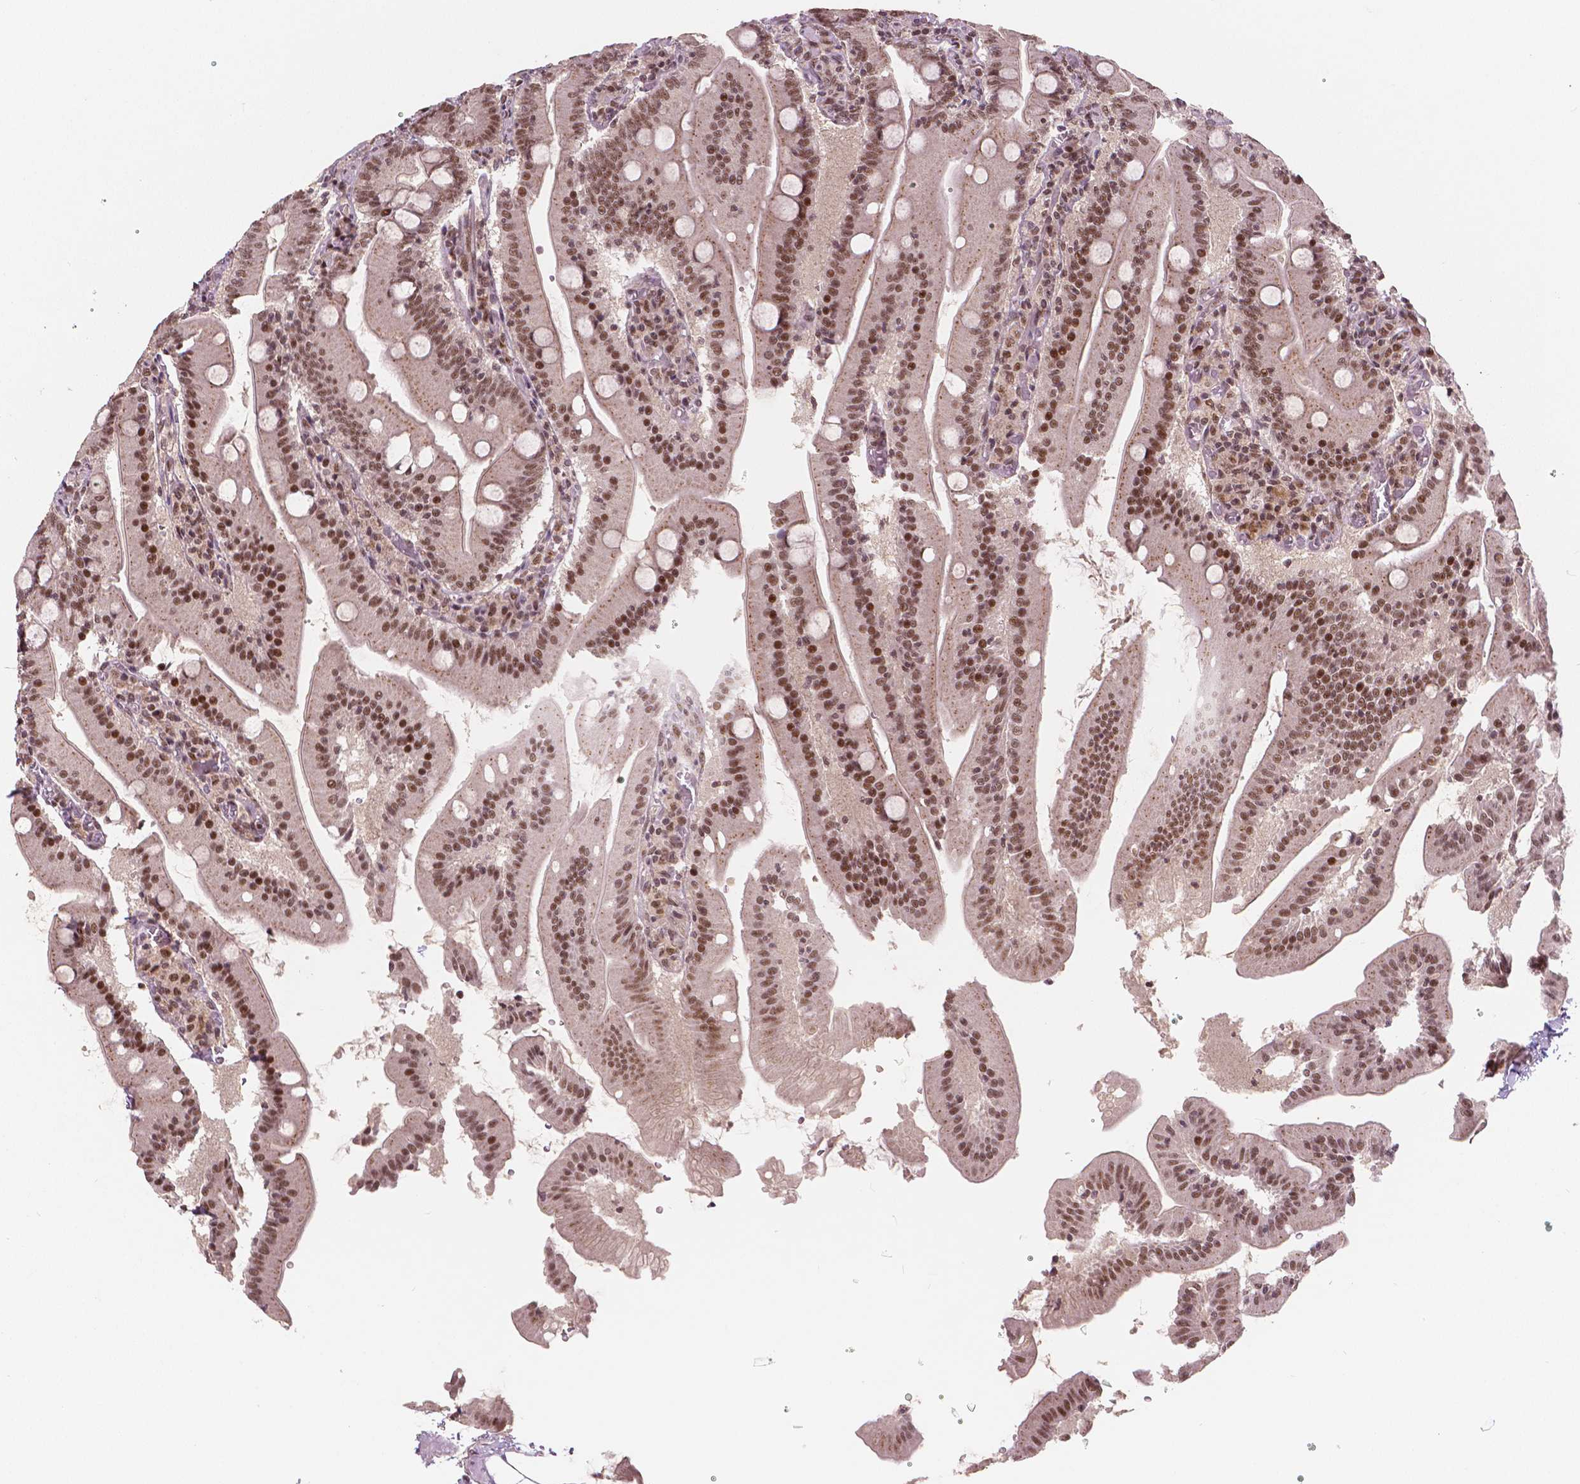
{"staining": {"intensity": "strong", "quantity": ">75%", "location": "cytoplasmic/membranous,nuclear"}, "tissue": "small intestine", "cell_type": "Glandular cells", "image_type": "normal", "snomed": [{"axis": "morphology", "description": "Normal tissue, NOS"}, {"axis": "topography", "description": "Small intestine"}], "caption": "Brown immunohistochemical staining in normal small intestine displays strong cytoplasmic/membranous,nuclear positivity in about >75% of glandular cells.", "gene": "NSD2", "patient": {"sex": "male", "age": 37}}